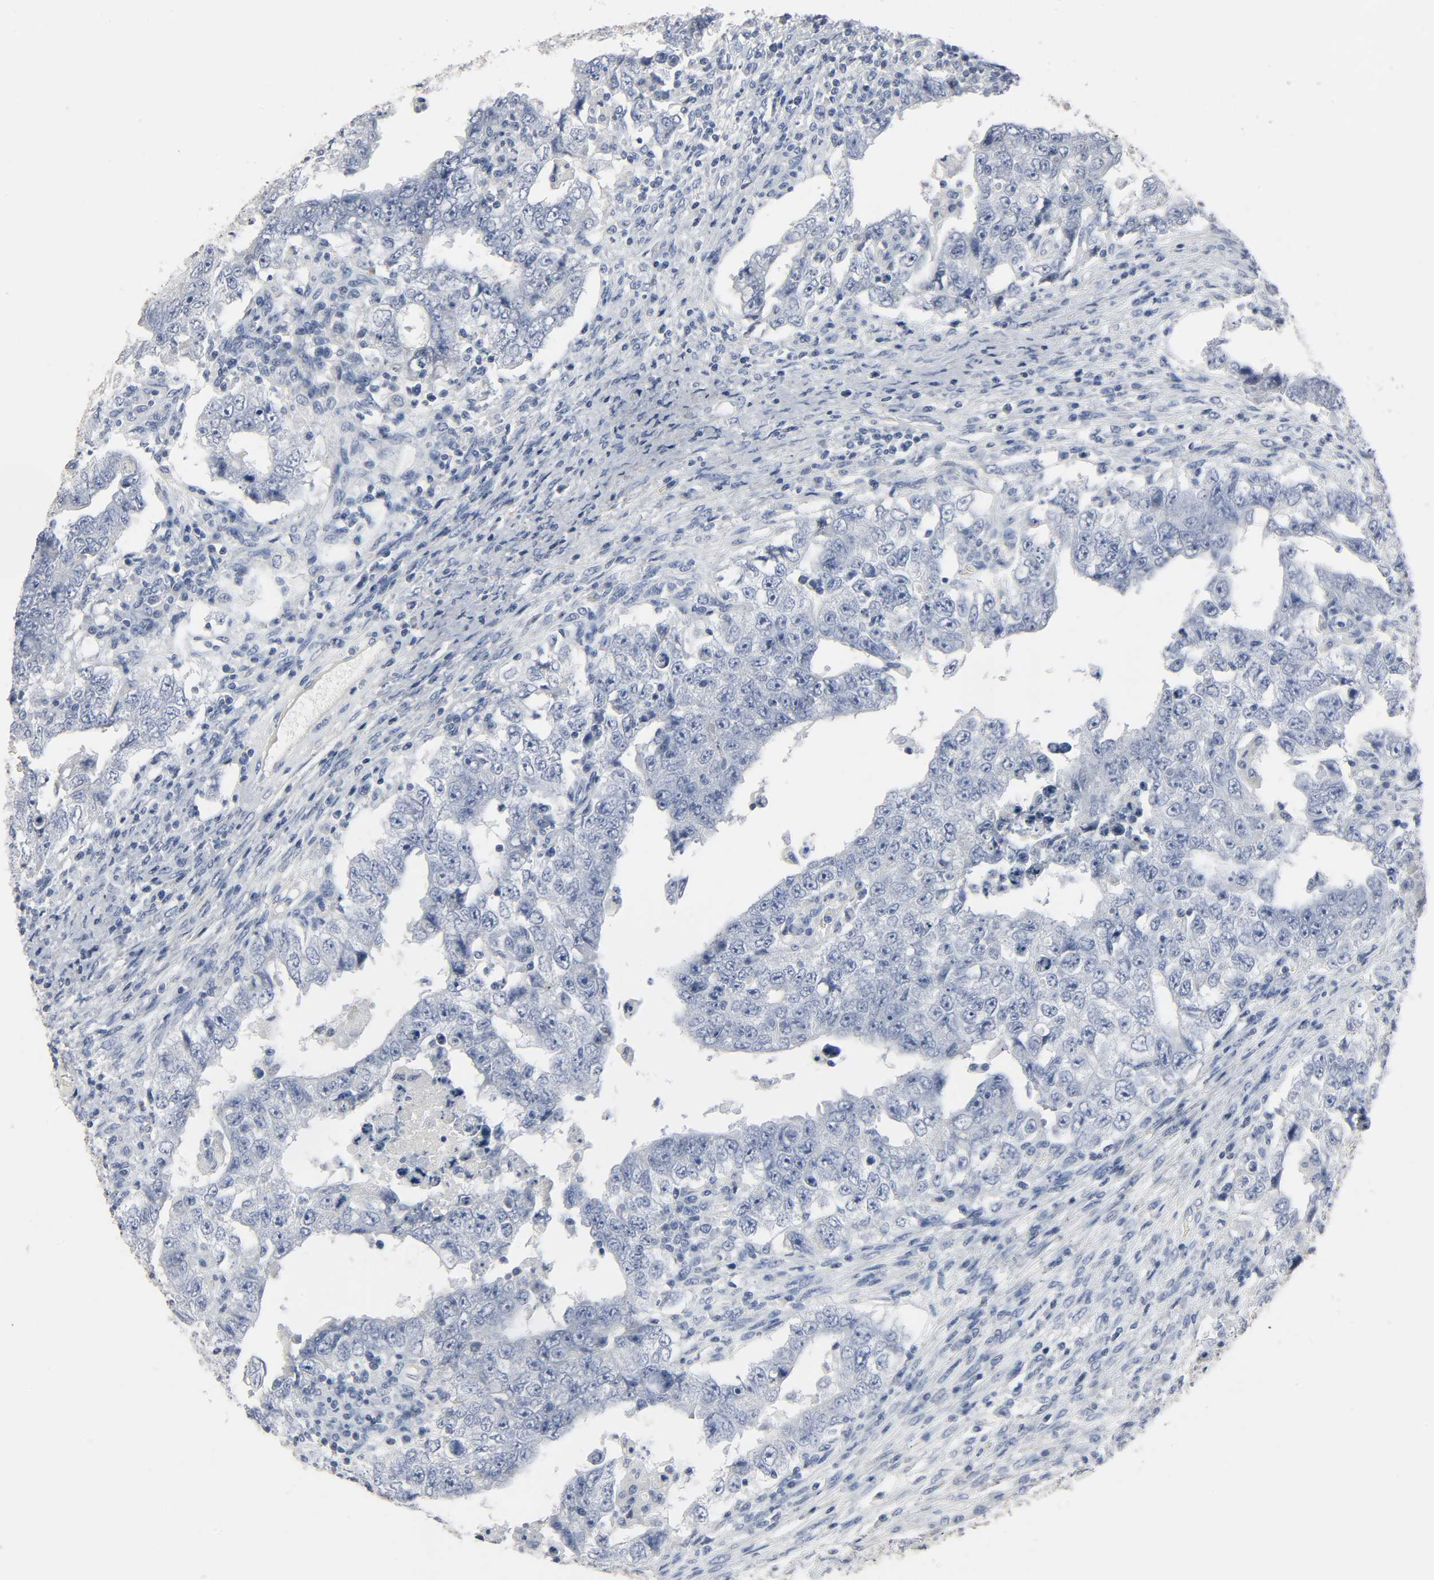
{"staining": {"intensity": "negative", "quantity": "none", "location": "none"}, "tissue": "testis cancer", "cell_type": "Tumor cells", "image_type": "cancer", "snomed": [{"axis": "morphology", "description": "Carcinoma, Embryonal, NOS"}, {"axis": "topography", "description": "Testis"}], "caption": "Protein analysis of testis embryonal carcinoma reveals no significant staining in tumor cells.", "gene": "FBLN5", "patient": {"sex": "male", "age": 26}}